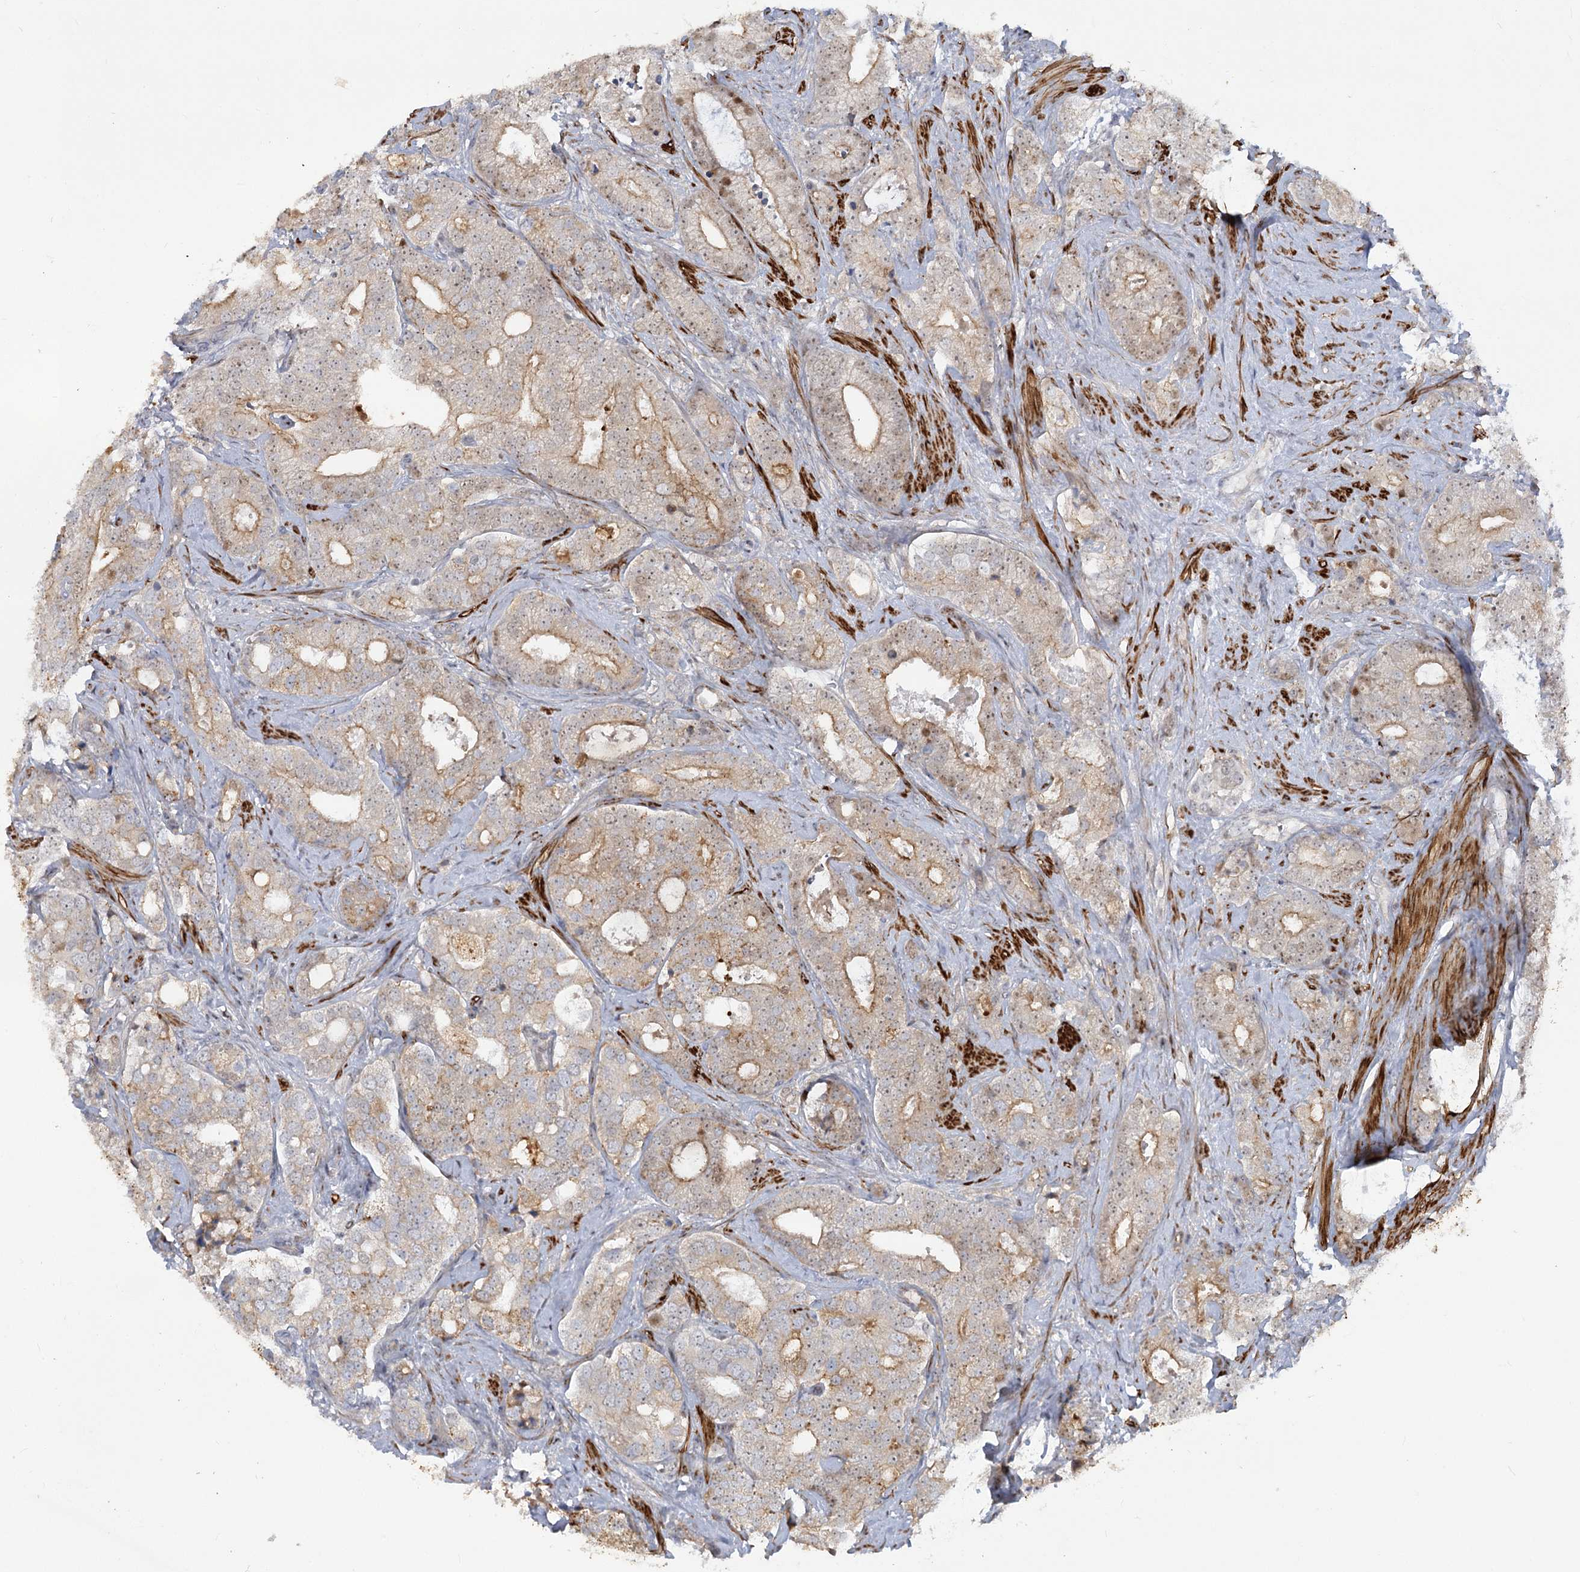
{"staining": {"intensity": "moderate", "quantity": "<25%", "location": "cytoplasmic/membranous,nuclear"}, "tissue": "prostate cancer", "cell_type": "Tumor cells", "image_type": "cancer", "snomed": [{"axis": "morphology", "description": "Adenocarcinoma, High grade"}, {"axis": "topography", "description": "Prostate and seminal vesicle, NOS"}], "caption": "A brown stain labels moderate cytoplasmic/membranous and nuclear expression of a protein in human prostate cancer tumor cells.", "gene": "ARSI", "patient": {"sex": "male", "age": 67}}